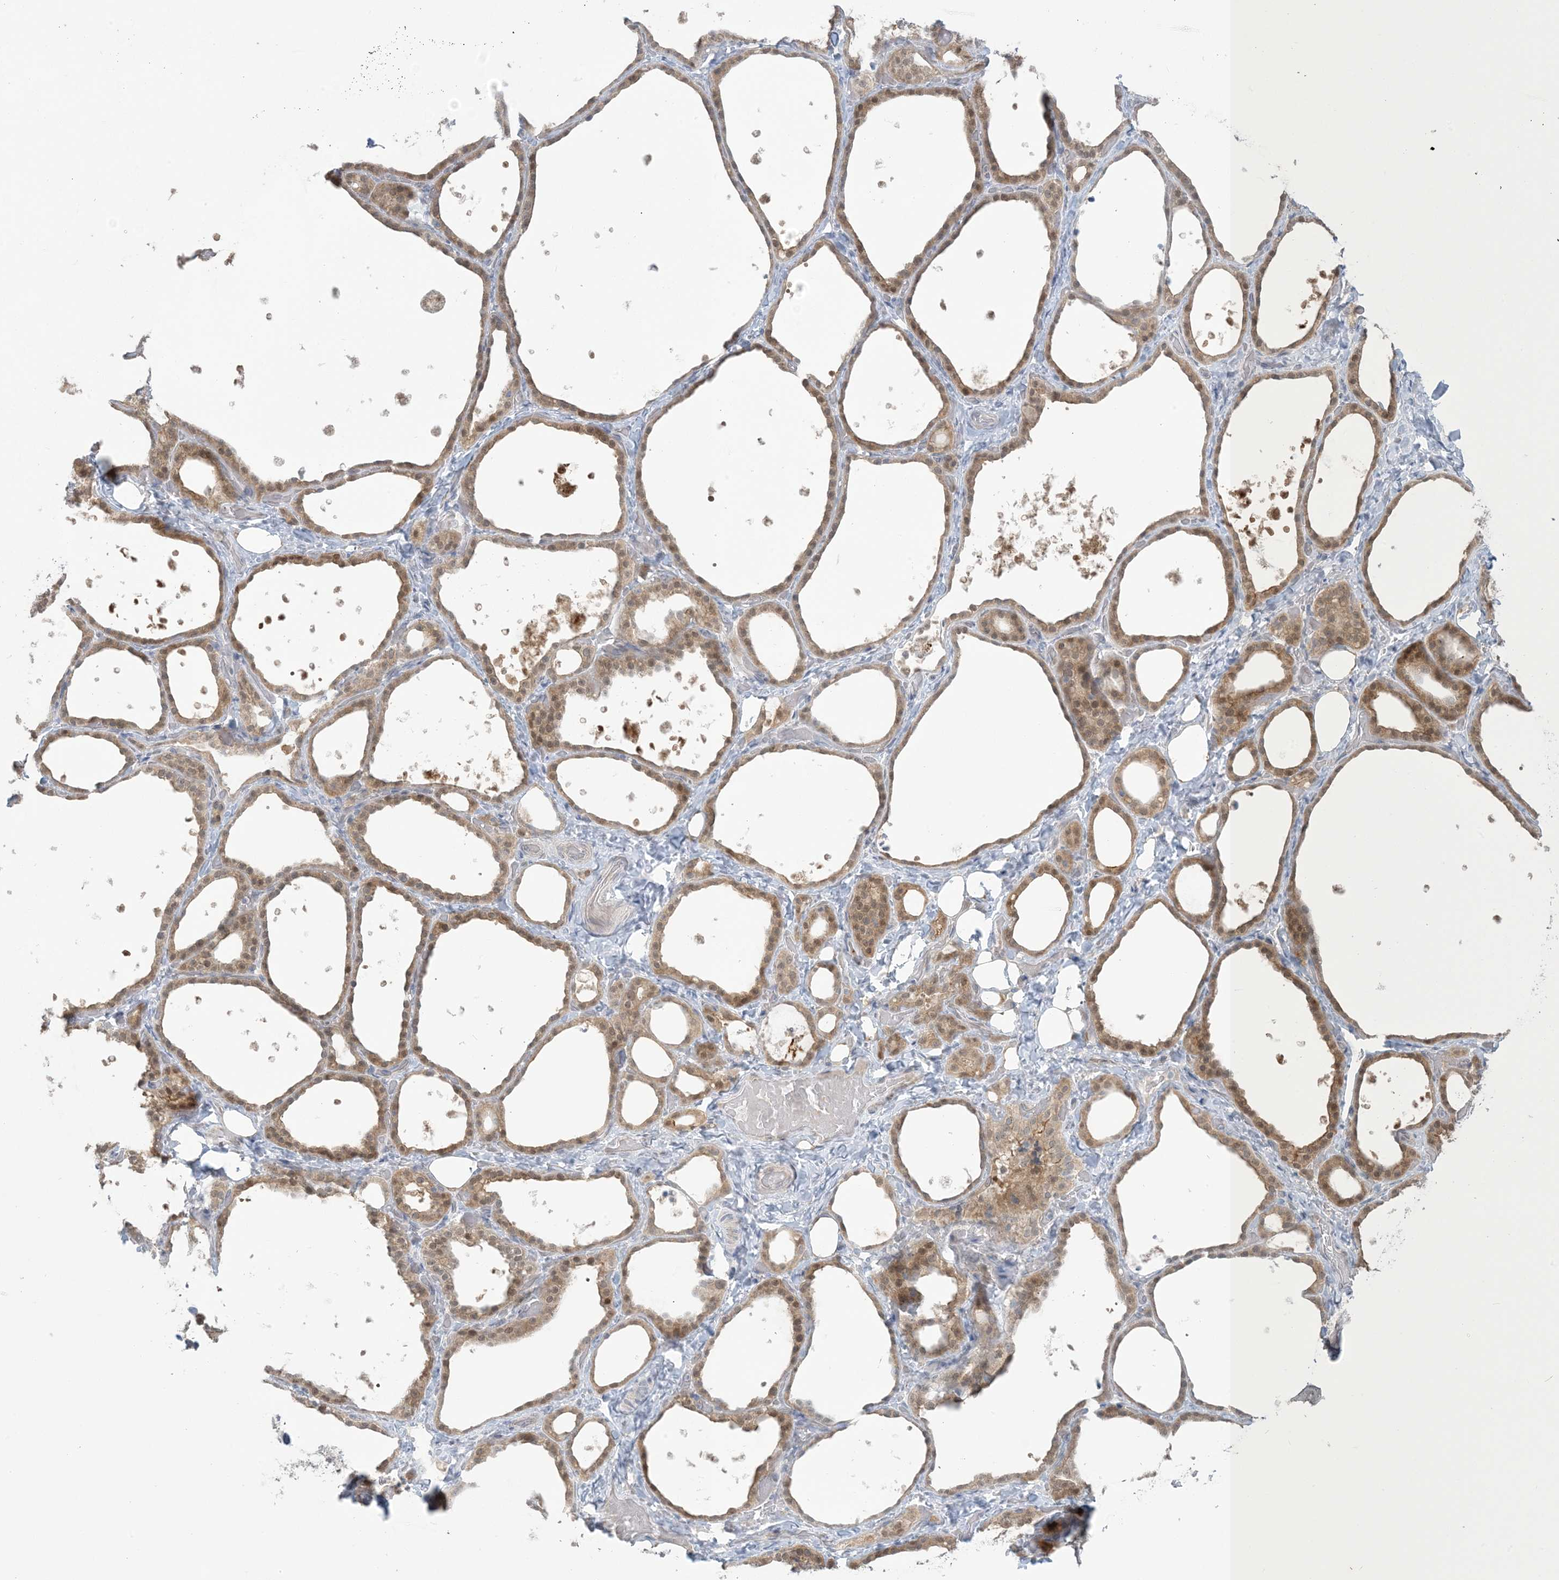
{"staining": {"intensity": "moderate", "quantity": ">75%", "location": "cytoplasmic/membranous,nuclear"}, "tissue": "thyroid gland", "cell_type": "Glandular cells", "image_type": "normal", "snomed": [{"axis": "morphology", "description": "Normal tissue, NOS"}, {"axis": "topography", "description": "Thyroid gland"}], "caption": "Immunohistochemical staining of benign thyroid gland reveals moderate cytoplasmic/membranous,nuclear protein positivity in approximately >75% of glandular cells.", "gene": "NRBP2", "patient": {"sex": "female", "age": 44}}